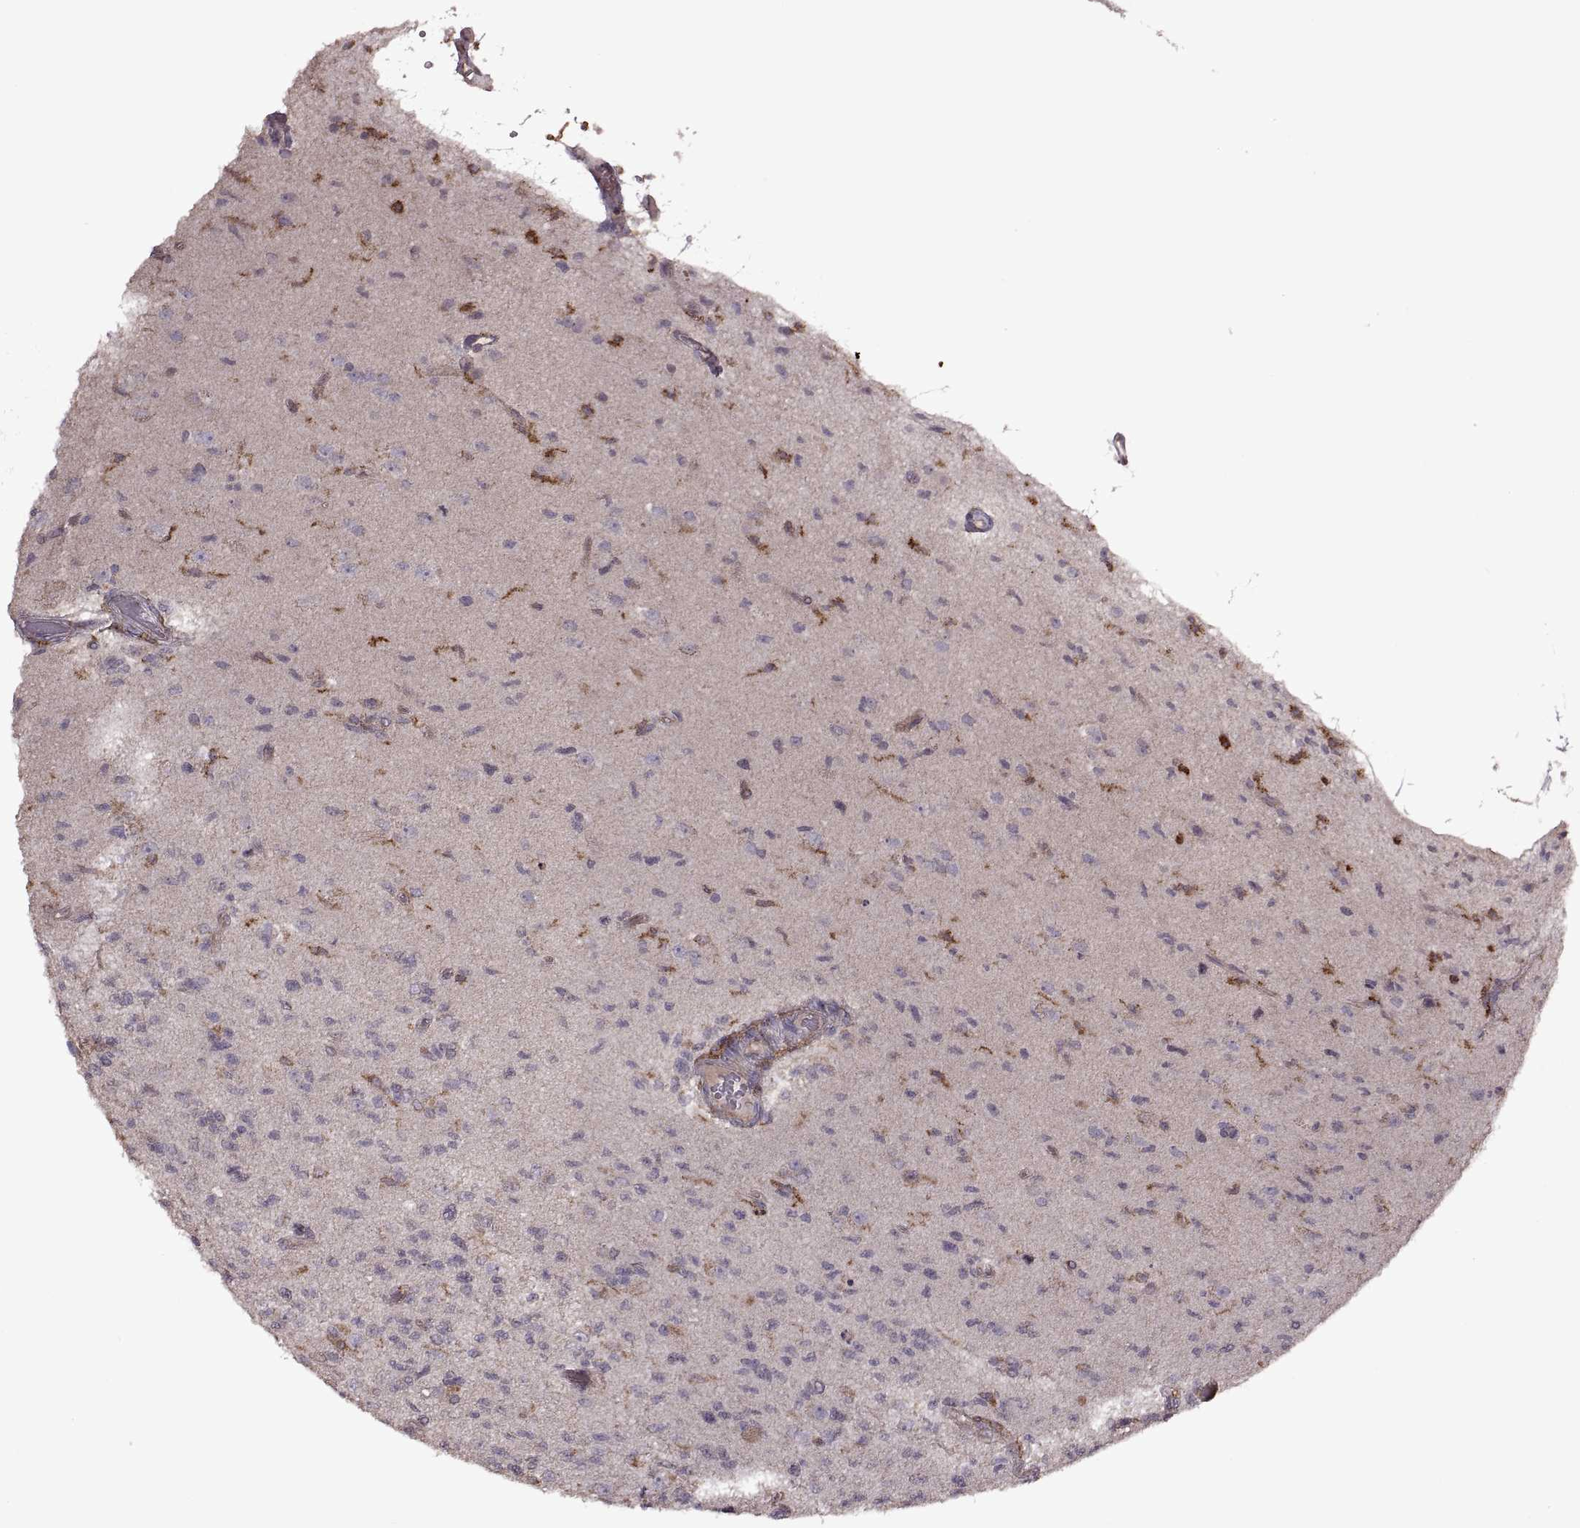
{"staining": {"intensity": "negative", "quantity": "none", "location": "none"}, "tissue": "glioma", "cell_type": "Tumor cells", "image_type": "cancer", "snomed": [{"axis": "morphology", "description": "Glioma, malignant, High grade"}, {"axis": "topography", "description": "Brain"}], "caption": "Immunohistochemistry of human glioma displays no positivity in tumor cells. Nuclei are stained in blue.", "gene": "PIERCE1", "patient": {"sex": "male", "age": 56}}